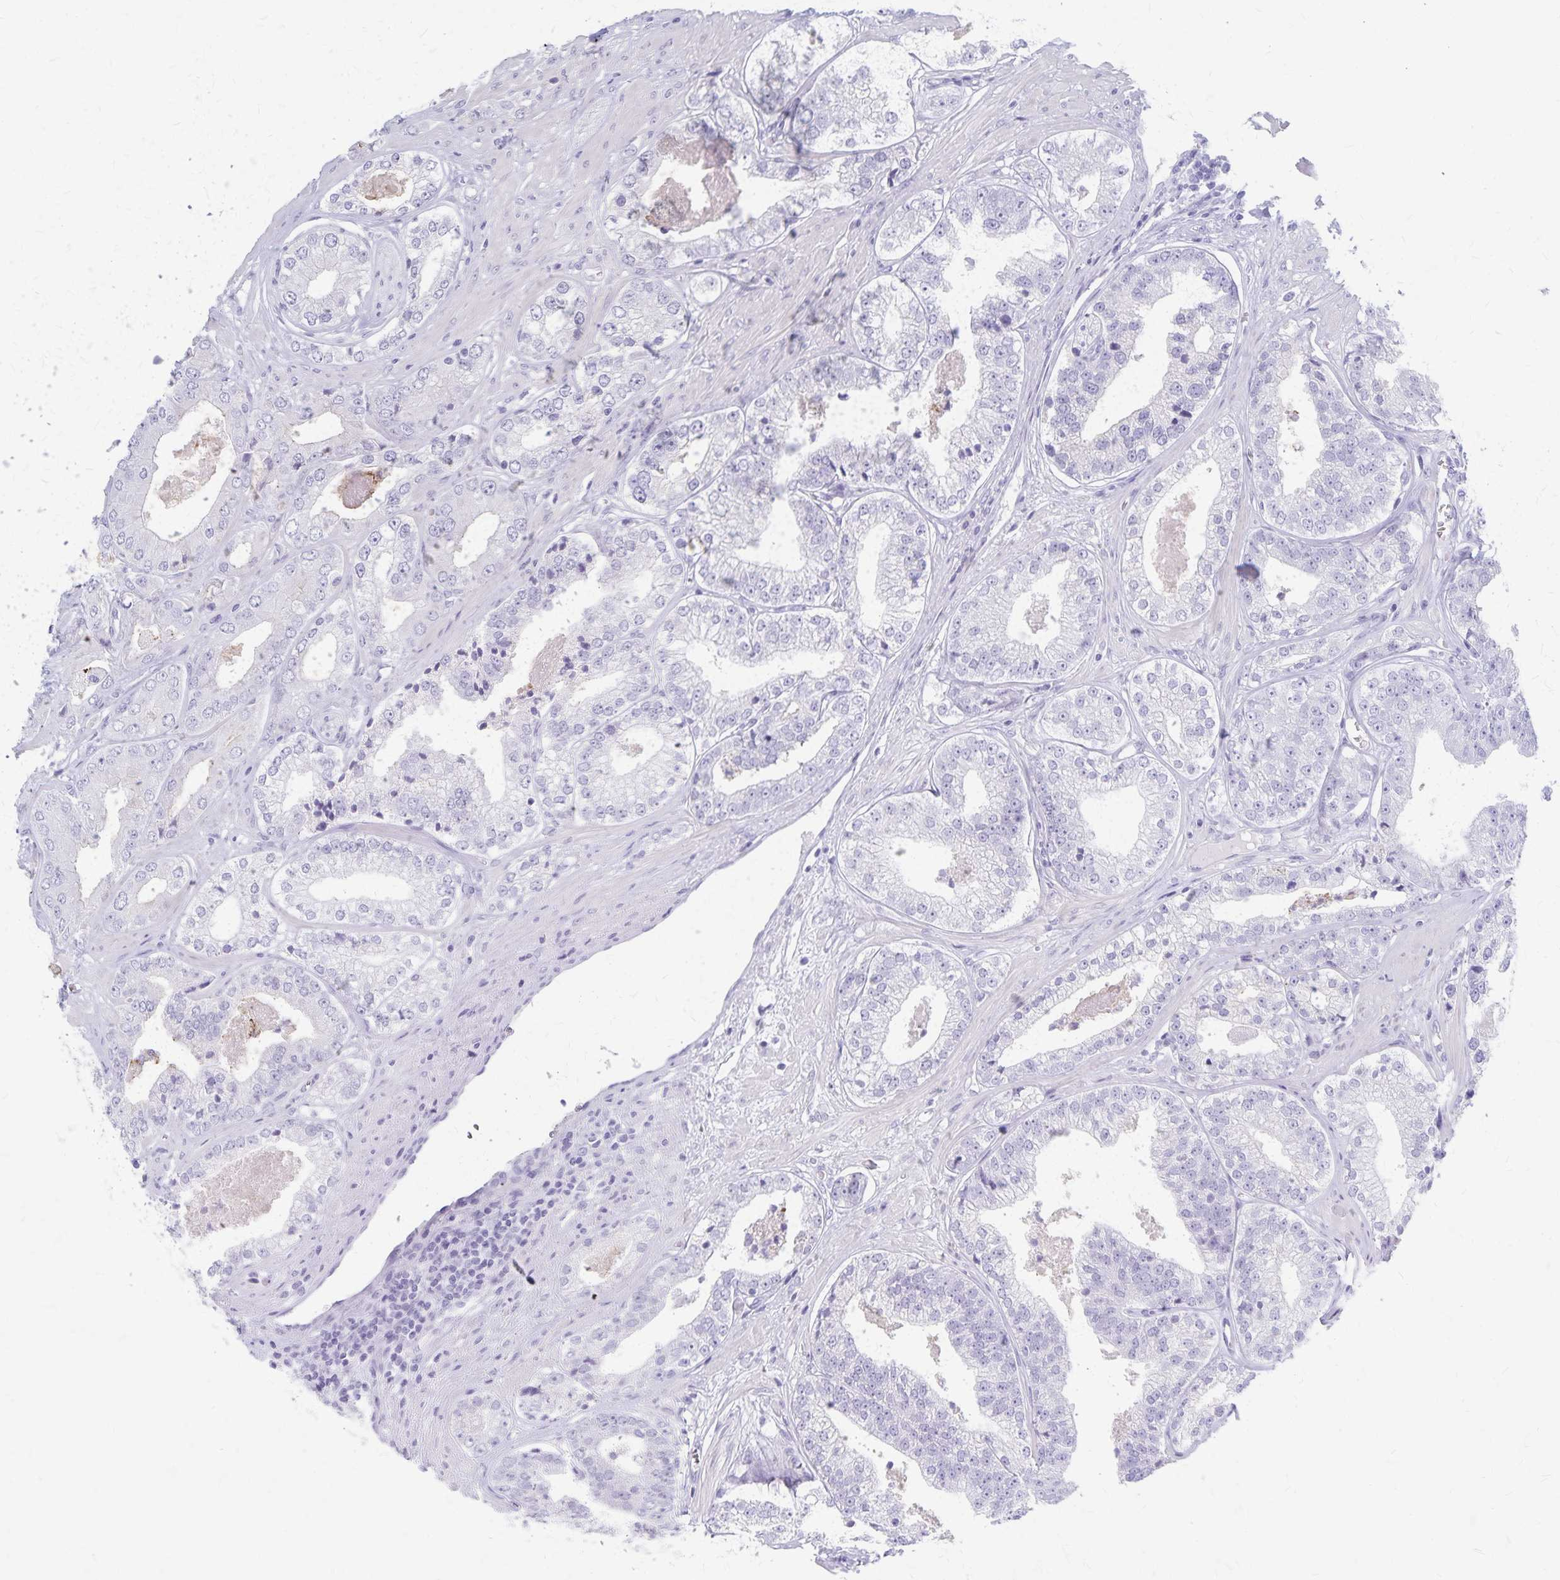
{"staining": {"intensity": "negative", "quantity": "none", "location": "none"}, "tissue": "prostate cancer", "cell_type": "Tumor cells", "image_type": "cancer", "snomed": [{"axis": "morphology", "description": "Adenocarcinoma, Low grade"}, {"axis": "topography", "description": "Prostate"}], "caption": "IHC micrograph of neoplastic tissue: human adenocarcinoma (low-grade) (prostate) stained with DAB (3,3'-diaminobenzidine) exhibits no significant protein expression in tumor cells.", "gene": "GPBAR1", "patient": {"sex": "male", "age": 60}}